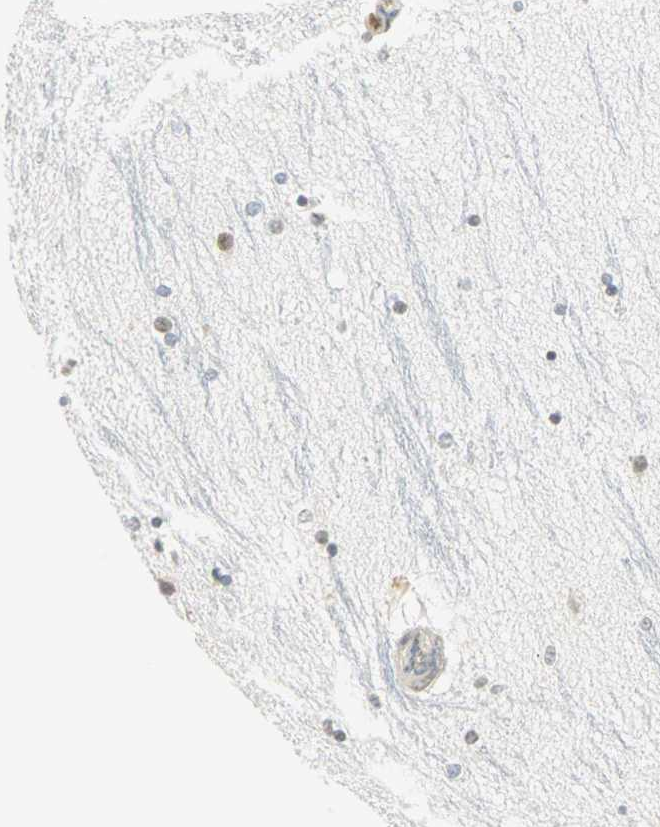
{"staining": {"intensity": "weak", "quantity": "<25%", "location": "nuclear"}, "tissue": "hippocampus", "cell_type": "Glial cells", "image_type": "normal", "snomed": [{"axis": "morphology", "description": "Normal tissue, NOS"}, {"axis": "topography", "description": "Hippocampus"}], "caption": "Glial cells show no significant expression in normal hippocampus. Nuclei are stained in blue.", "gene": "SMAD3", "patient": {"sex": "female", "age": 54}}